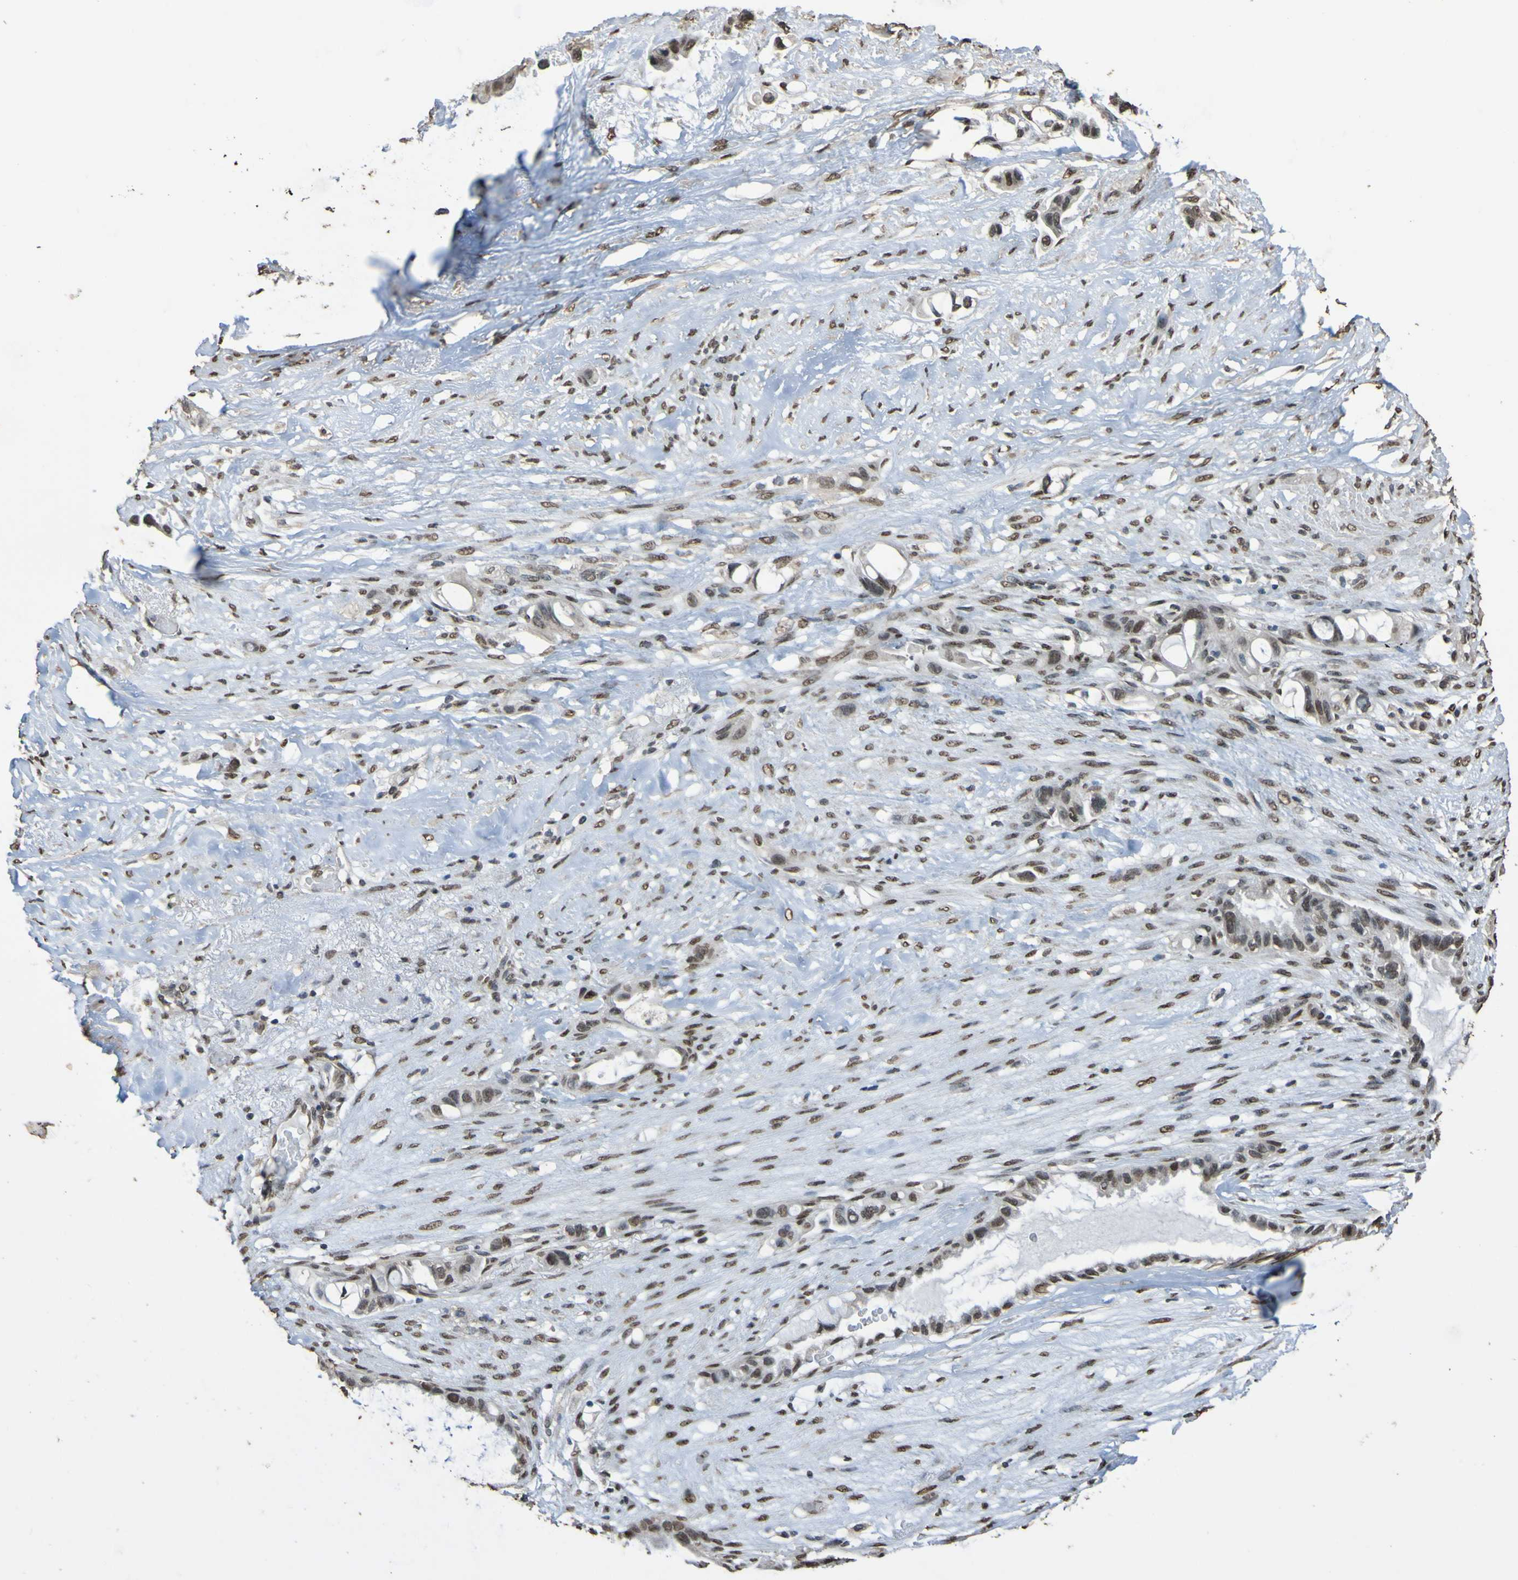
{"staining": {"intensity": "moderate", "quantity": ">75%", "location": "nuclear"}, "tissue": "liver cancer", "cell_type": "Tumor cells", "image_type": "cancer", "snomed": [{"axis": "morphology", "description": "Cholangiocarcinoma"}, {"axis": "topography", "description": "Liver"}], "caption": "A photomicrograph showing moderate nuclear expression in about >75% of tumor cells in liver cholangiocarcinoma, as visualized by brown immunohistochemical staining.", "gene": "ALKBH2", "patient": {"sex": "female", "age": 65}}